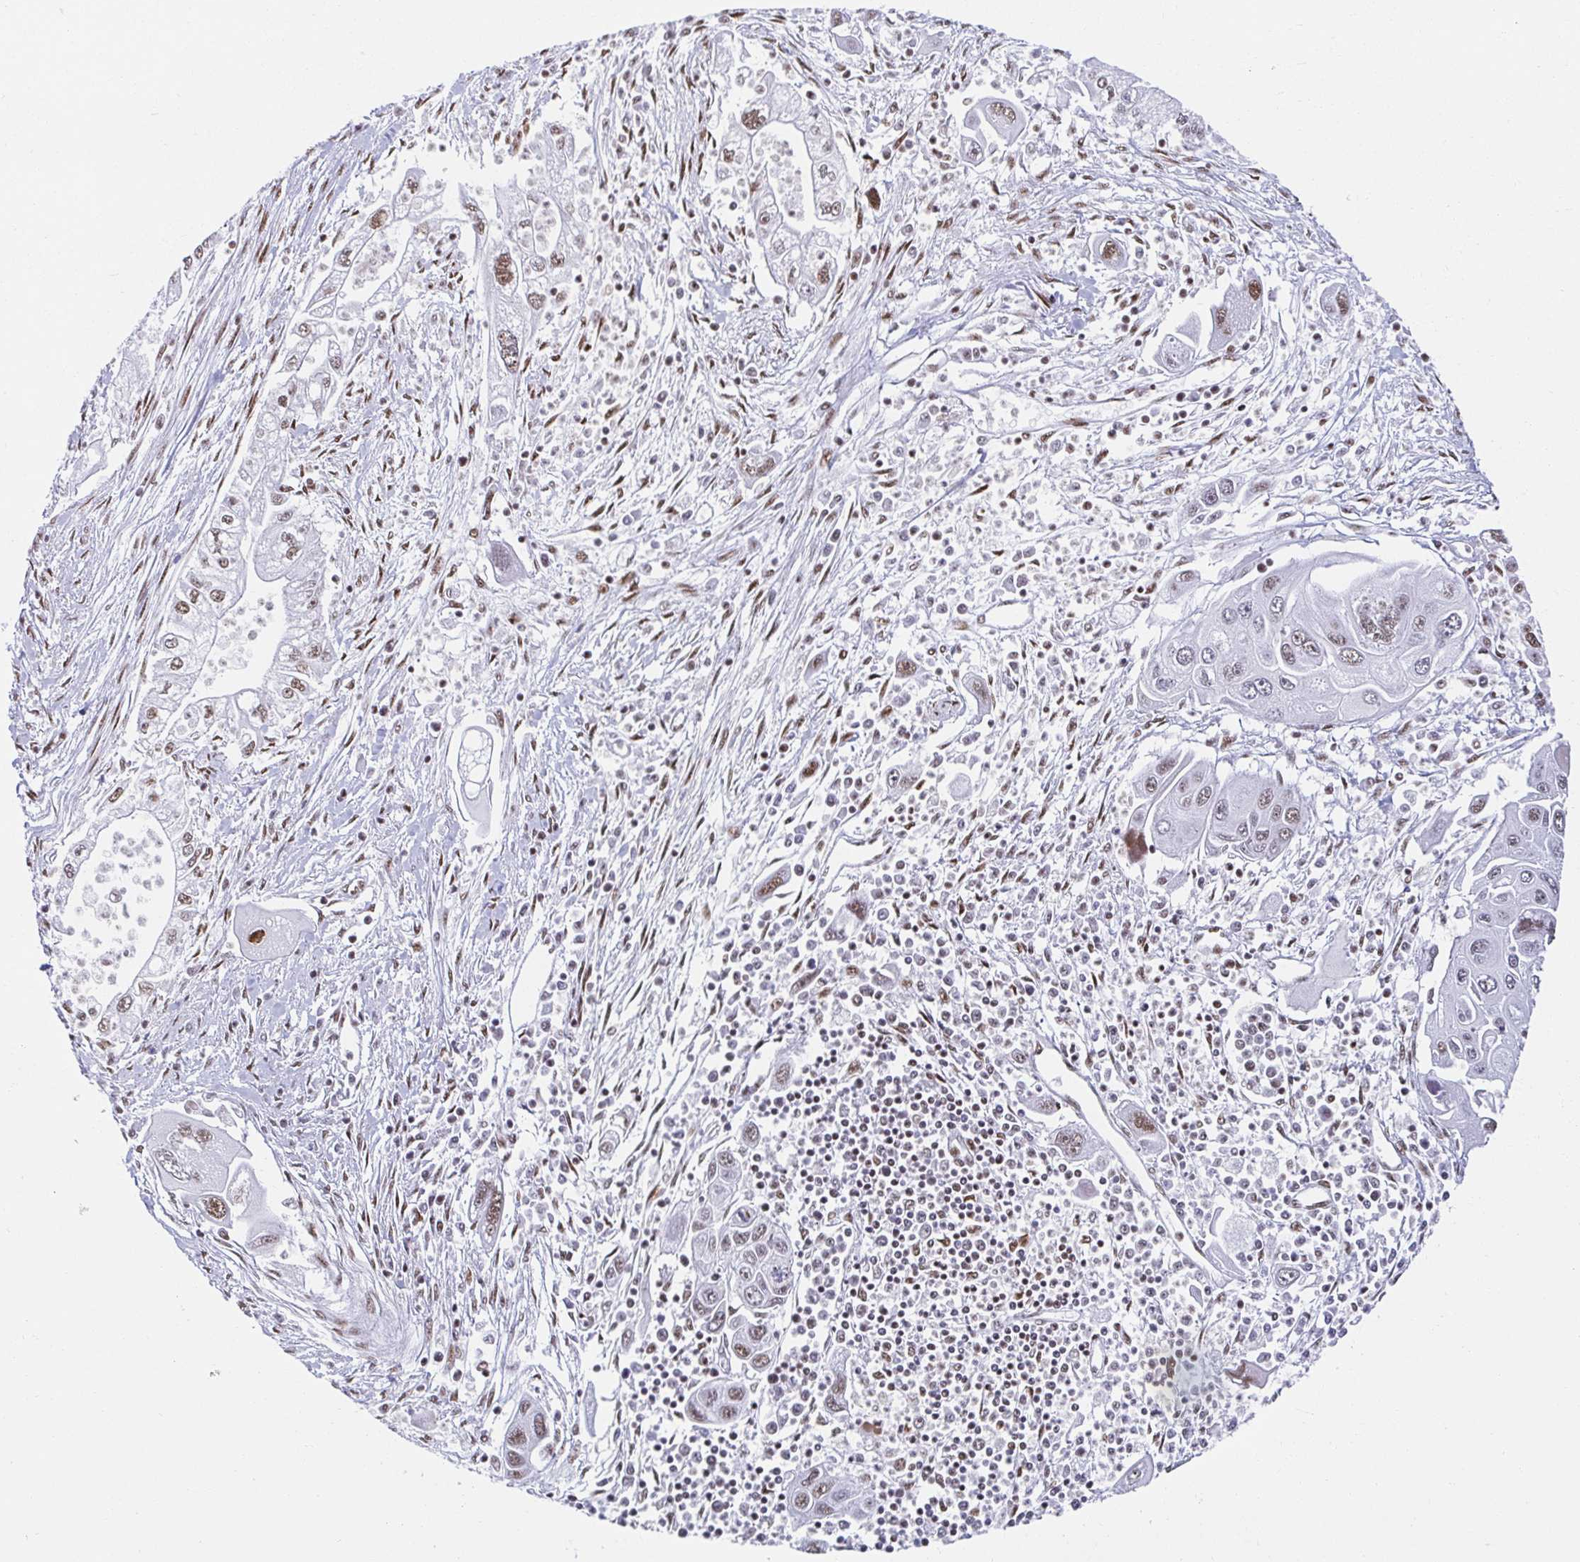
{"staining": {"intensity": "moderate", "quantity": ">75%", "location": "nuclear"}, "tissue": "pancreatic cancer", "cell_type": "Tumor cells", "image_type": "cancer", "snomed": [{"axis": "morphology", "description": "Adenocarcinoma, NOS"}, {"axis": "topography", "description": "Pancreas"}], "caption": "The image demonstrates staining of adenocarcinoma (pancreatic), revealing moderate nuclear protein staining (brown color) within tumor cells.", "gene": "SLC7A10", "patient": {"sex": "male", "age": 70}}